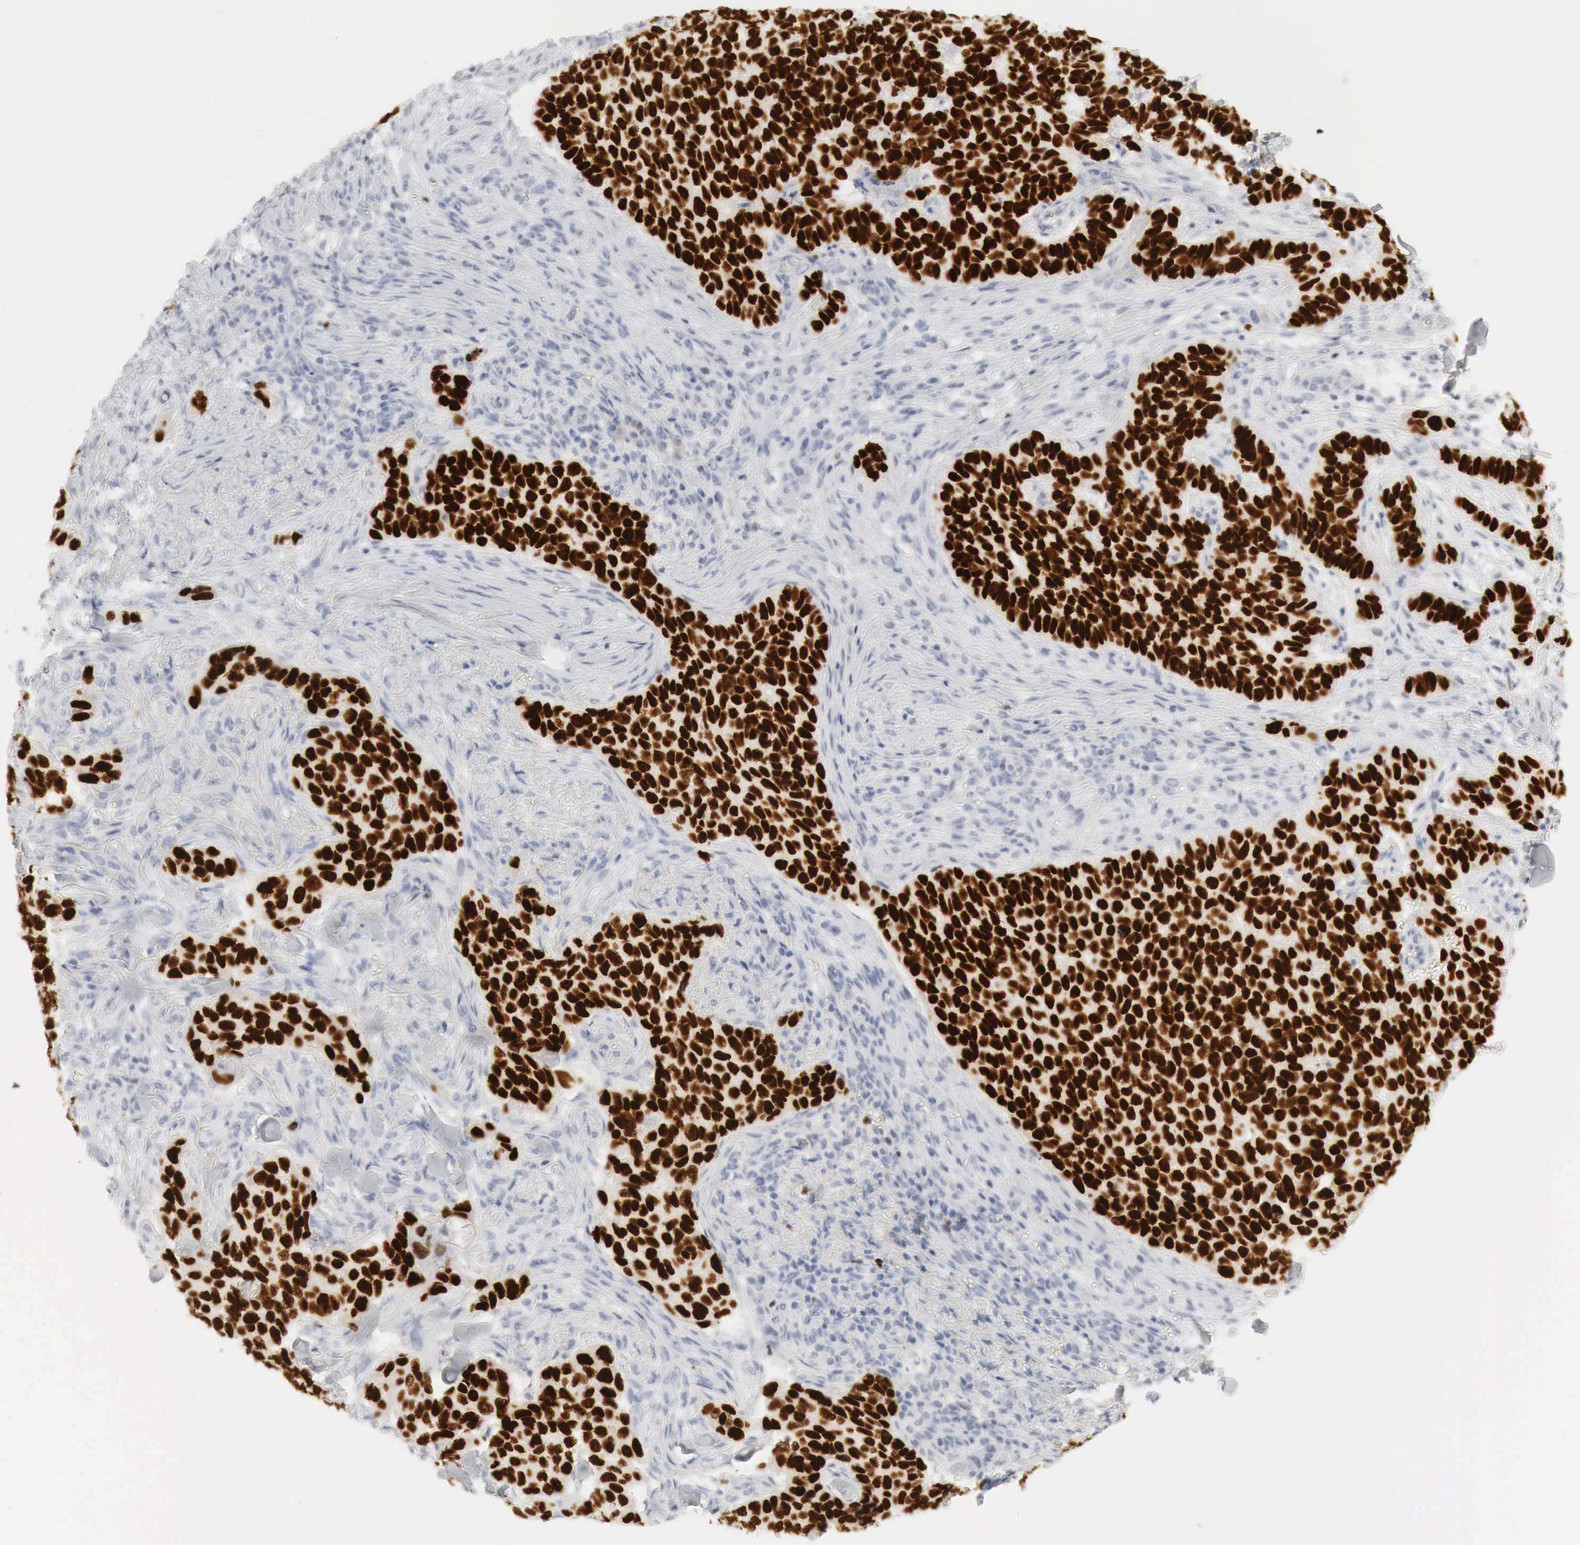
{"staining": {"intensity": "strong", "quantity": ">75%", "location": "nuclear"}, "tissue": "skin cancer", "cell_type": "Tumor cells", "image_type": "cancer", "snomed": [{"axis": "morphology", "description": "Normal tissue, NOS"}, {"axis": "morphology", "description": "Basal cell carcinoma"}, {"axis": "topography", "description": "Skin"}], "caption": "This is a micrograph of immunohistochemistry staining of skin cancer (basal cell carcinoma), which shows strong staining in the nuclear of tumor cells.", "gene": "TP63", "patient": {"sex": "male", "age": 81}}